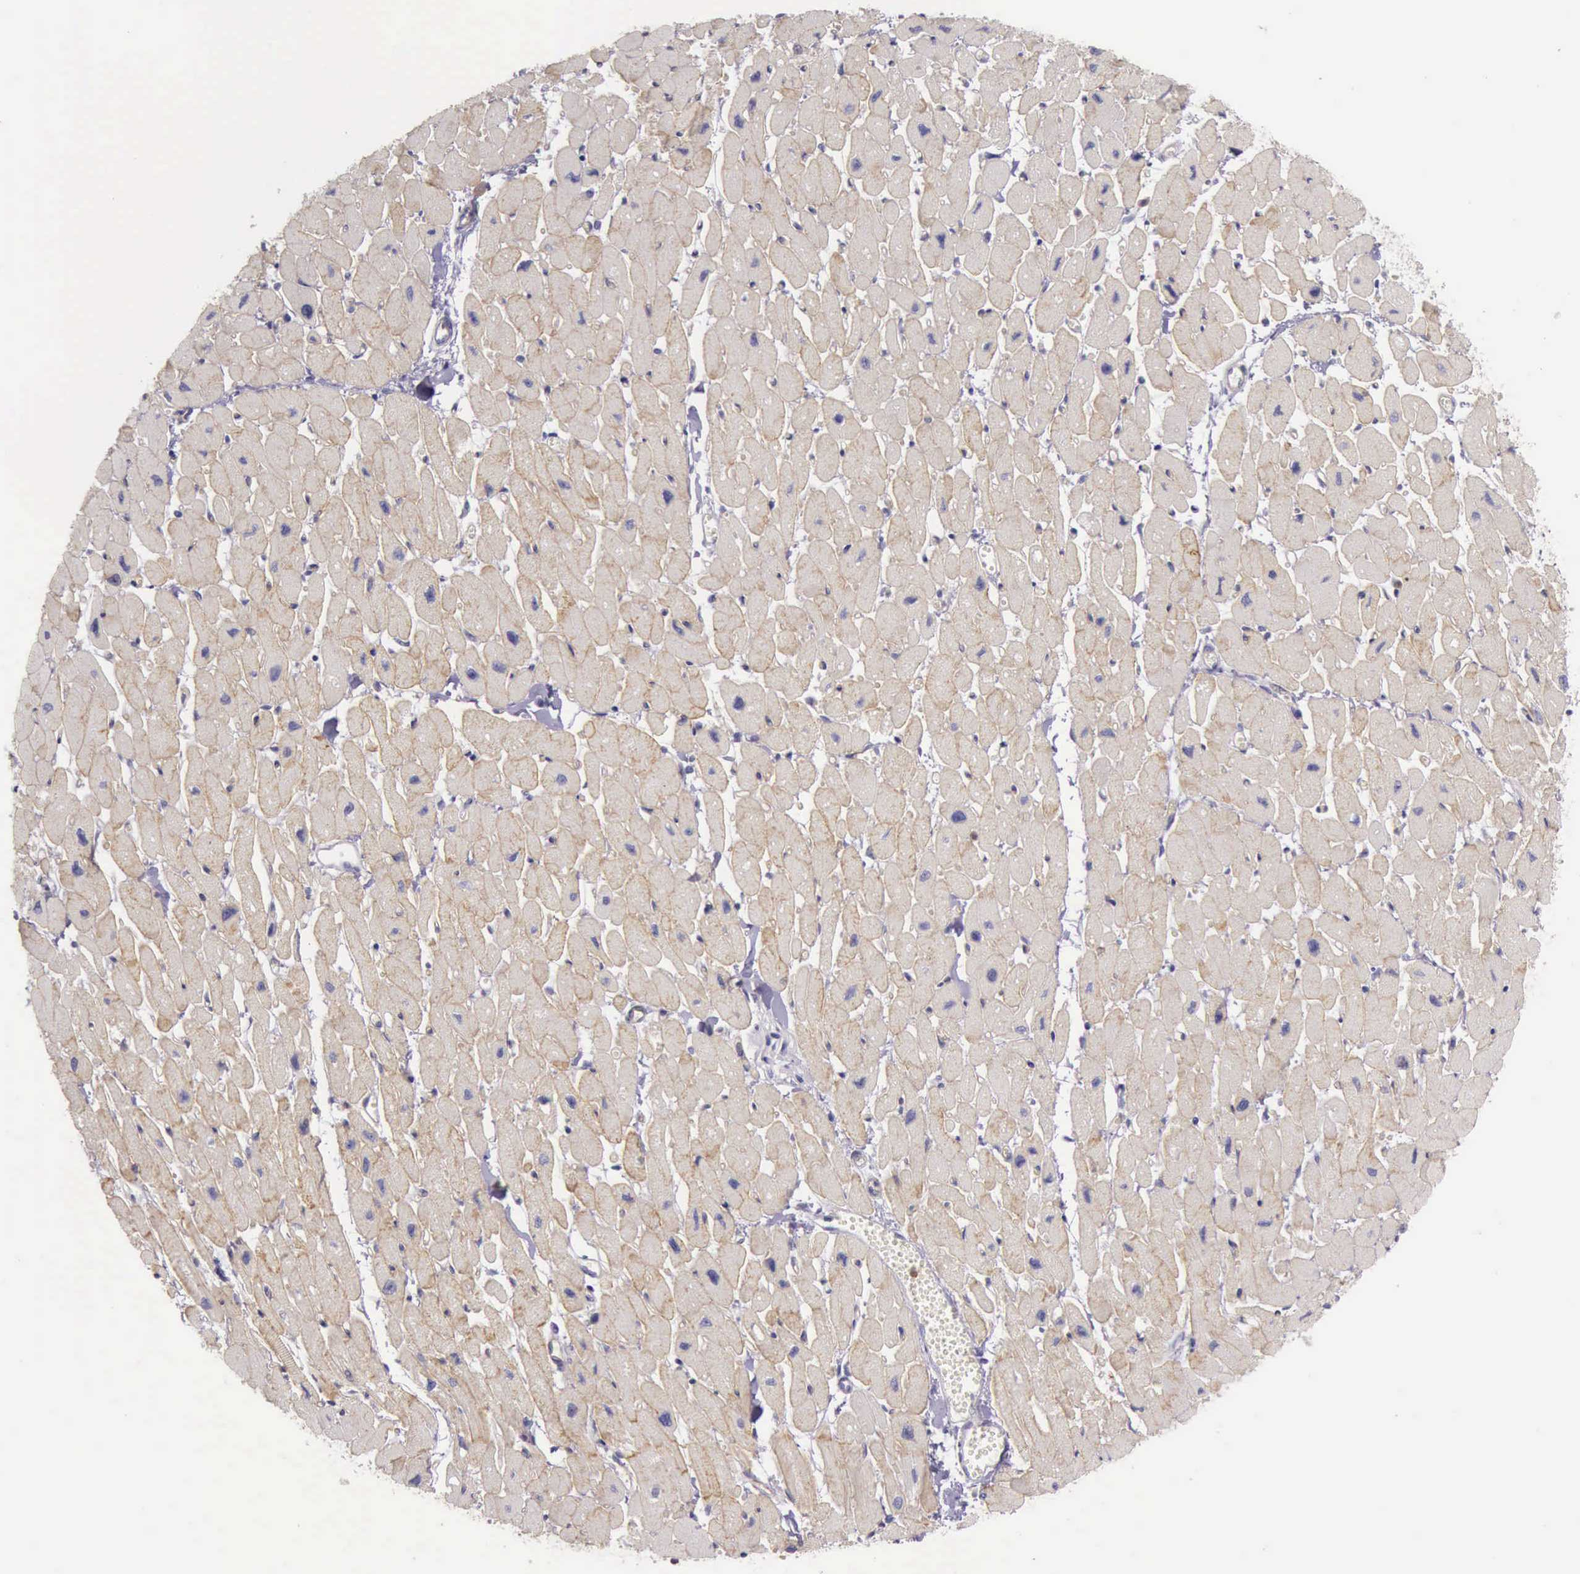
{"staining": {"intensity": "moderate", "quantity": ">75%", "location": "cytoplasmic/membranous"}, "tissue": "heart muscle", "cell_type": "Cardiomyocytes", "image_type": "normal", "snomed": [{"axis": "morphology", "description": "Normal tissue, NOS"}, {"axis": "topography", "description": "Heart"}], "caption": "Immunohistochemical staining of unremarkable human heart muscle reveals medium levels of moderate cytoplasmic/membranous expression in approximately >75% of cardiomyocytes.", "gene": "TCEANC", "patient": {"sex": "female", "age": 54}}